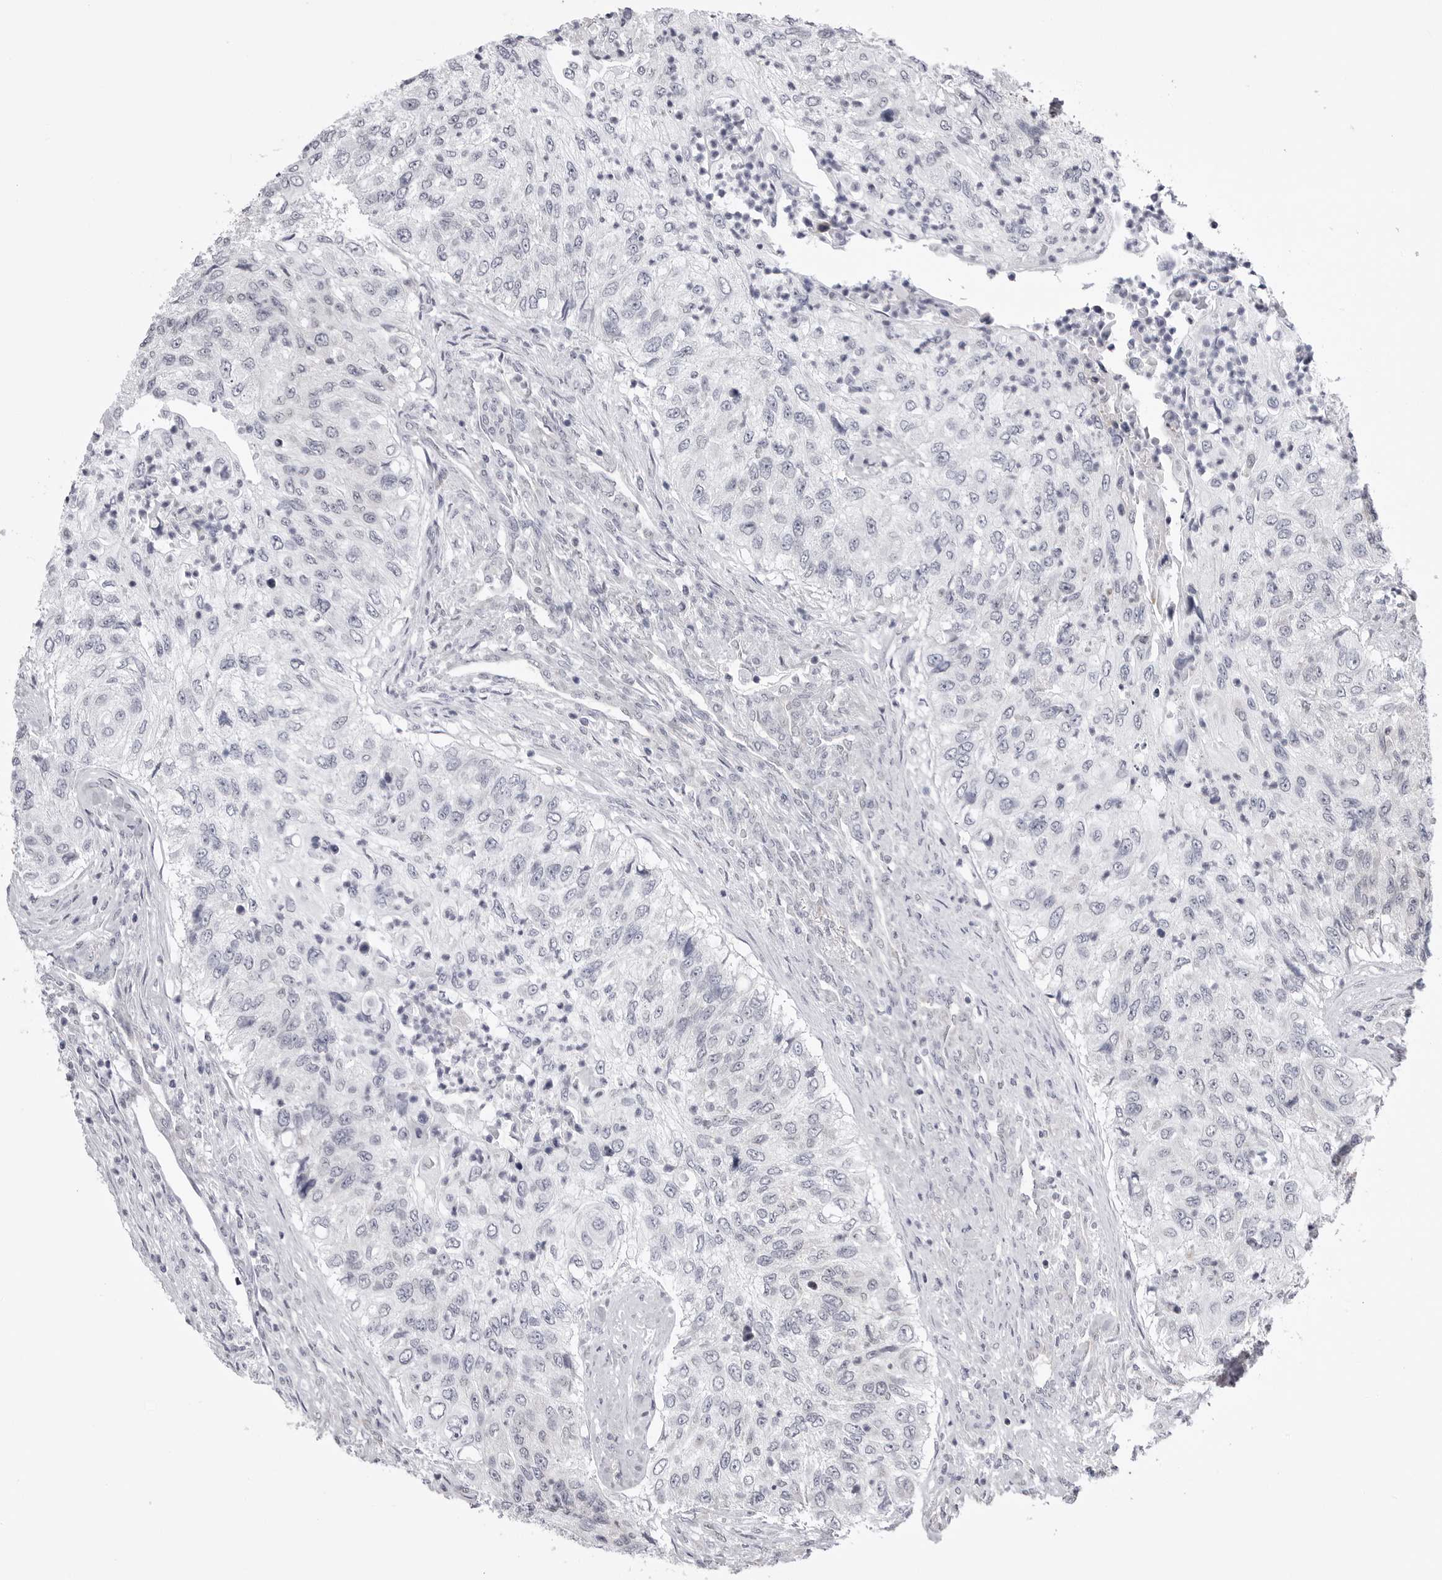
{"staining": {"intensity": "negative", "quantity": "none", "location": "none"}, "tissue": "urothelial cancer", "cell_type": "Tumor cells", "image_type": "cancer", "snomed": [{"axis": "morphology", "description": "Urothelial carcinoma, High grade"}, {"axis": "topography", "description": "Urinary bladder"}], "caption": "High power microscopy histopathology image of an IHC histopathology image of high-grade urothelial carcinoma, revealing no significant expression in tumor cells.", "gene": "FH", "patient": {"sex": "female", "age": 60}}